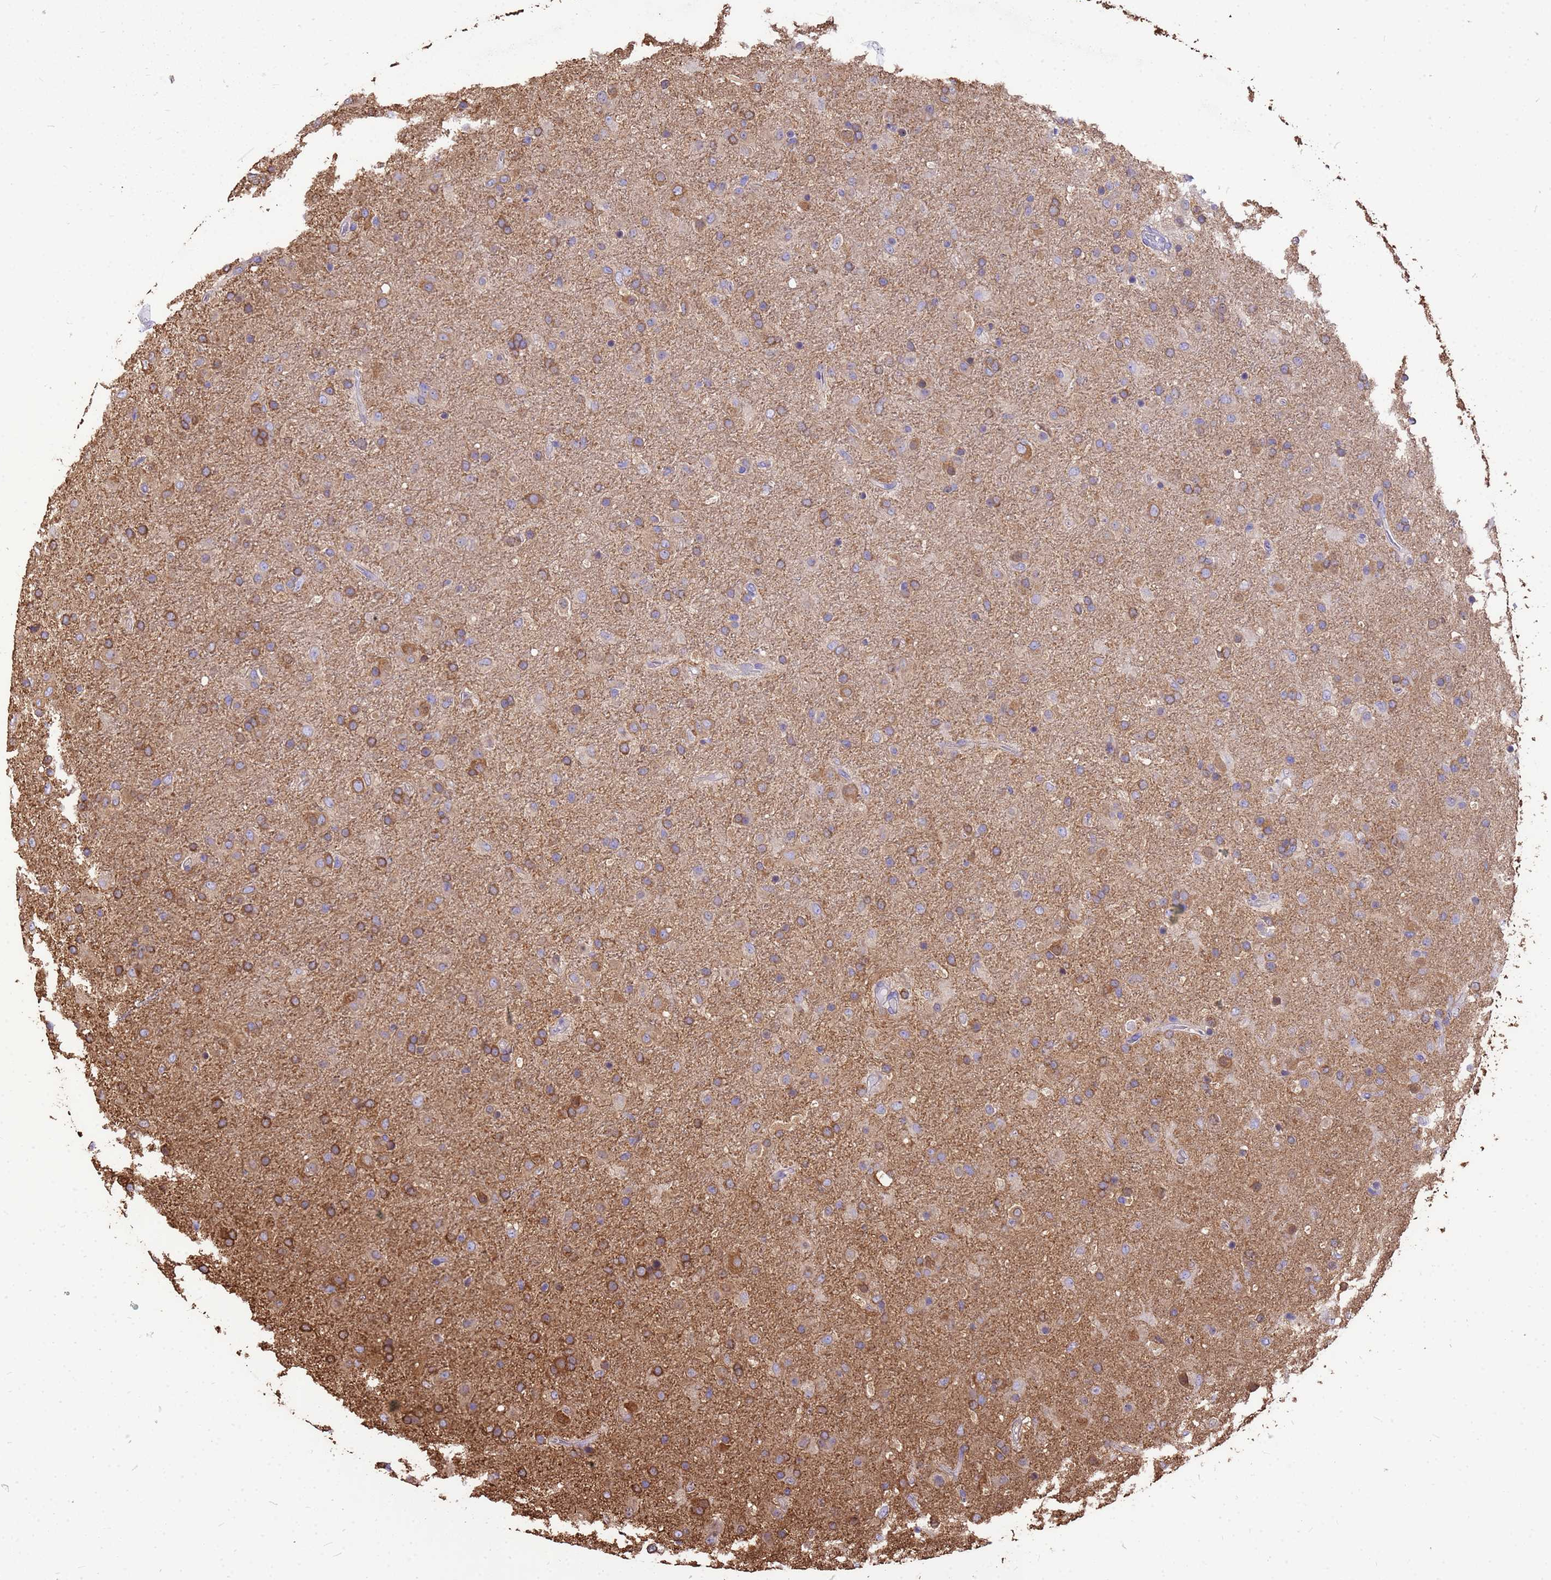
{"staining": {"intensity": "moderate", "quantity": "25%-75%", "location": "cytoplasmic/membranous"}, "tissue": "glioma", "cell_type": "Tumor cells", "image_type": "cancer", "snomed": [{"axis": "morphology", "description": "Glioma, malignant, Low grade"}, {"axis": "topography", "description": "Brain"}], "caption": "This image reveals IHC staining of glioma, with medium moderate cytoplasmic/membranous staining in approximately 25%-75% of tumor cells.", "gene": "TUBB1", "patient": {"sex": "male", "age": 65}}